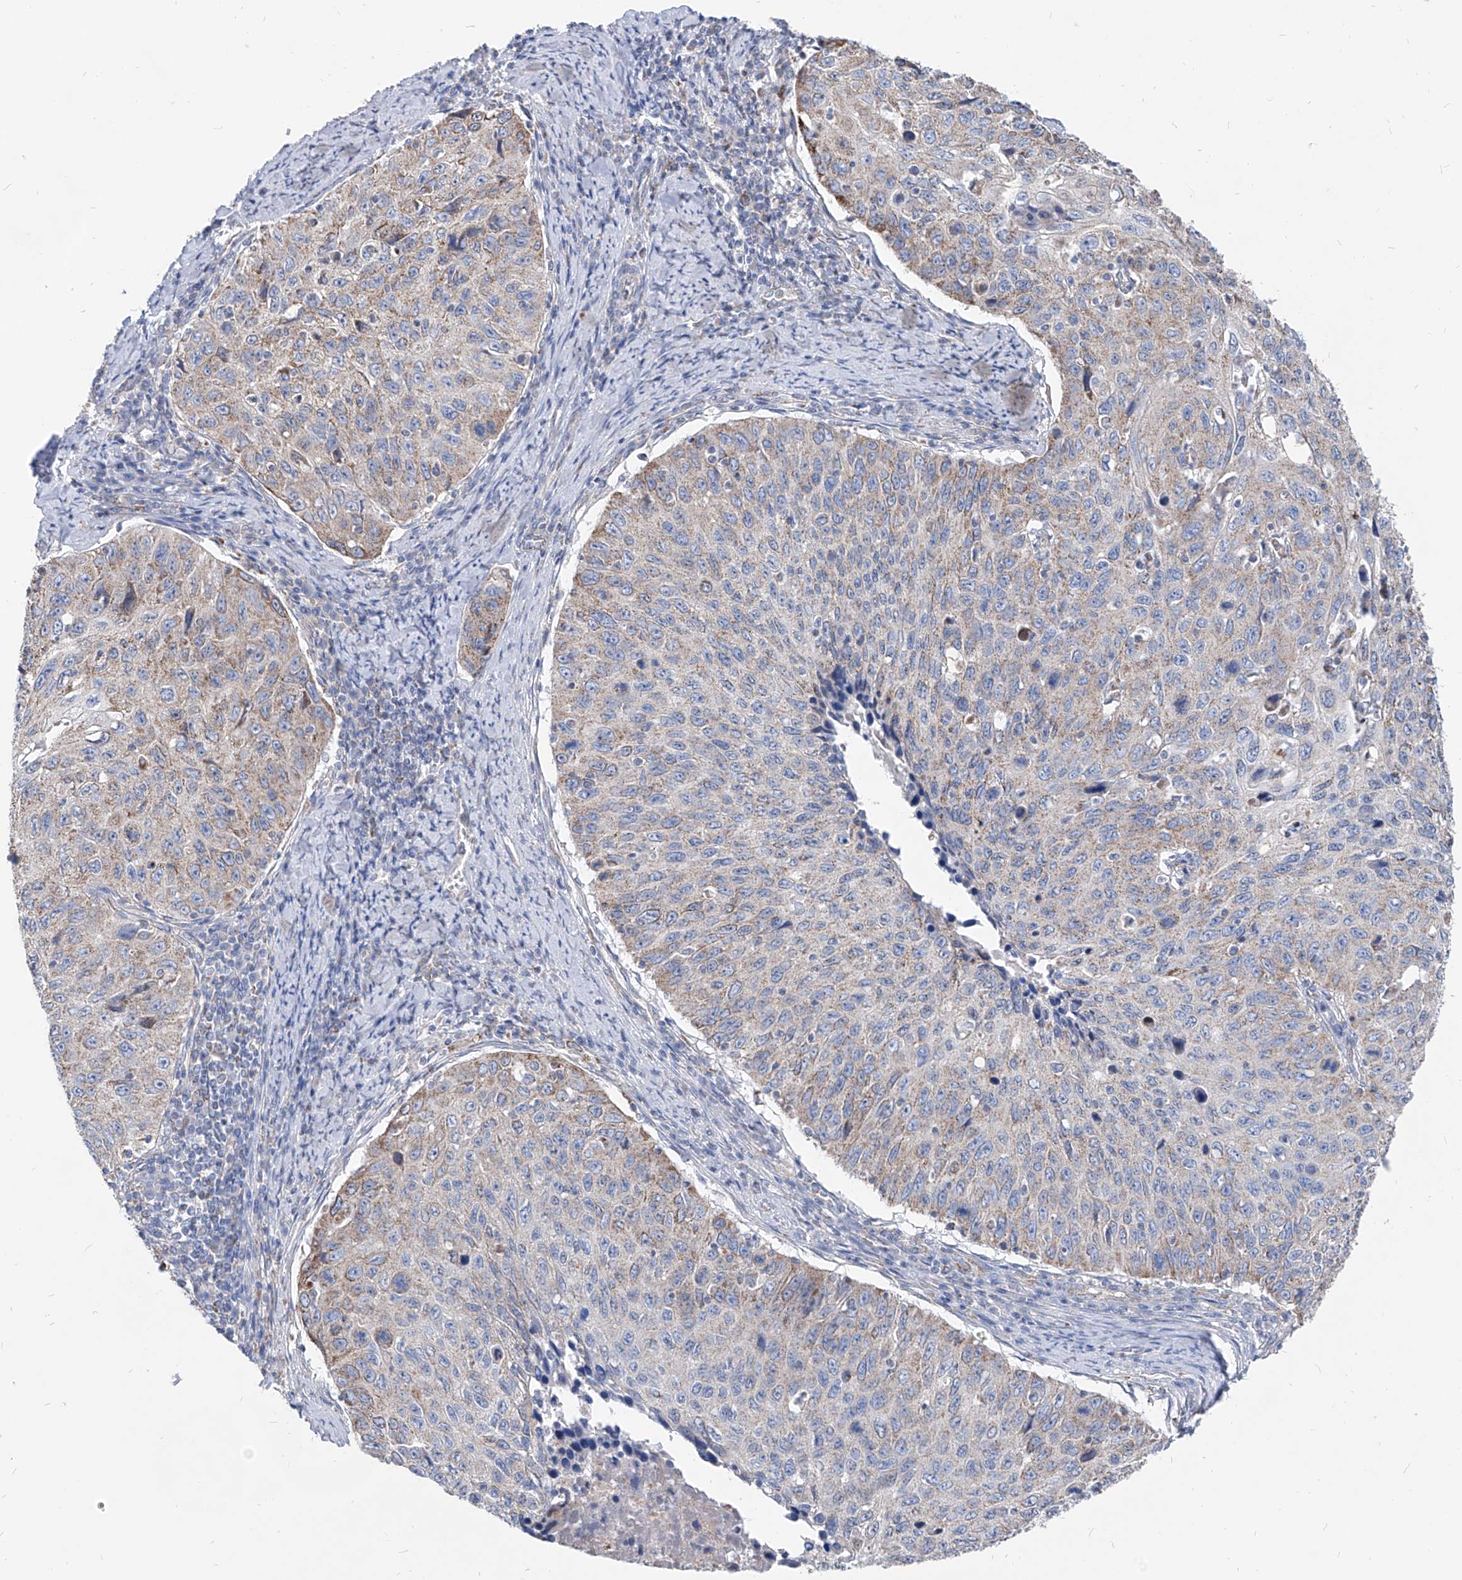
{"staining": {"intensity": "weak", "quantity": "25%-75%", "location": "cytoplasmic/membranous"}, "tissue": "cervical cancer", "cell_type": "Tumor cells", "image_type": "cancer", "snomed": [{"axis": "morphology", "description": "Squamous cell carcinoma, NOS"}, {"axis": "topography", "description": "Cervix"}], "caption": "Immunohistochemistry of human cervical cancer (squamous cell carcinoma) exhibits low levels of weak cytoplasmic/membranous positivity in approximately 25%-75% of tumor cells. The staining is performed using DAB brown chromogen to label protein expression. The nuclei are counter-stained blue using hematoxylin.", "gene": "AGPS", "patient": {"sex": "female", "age": 53}}